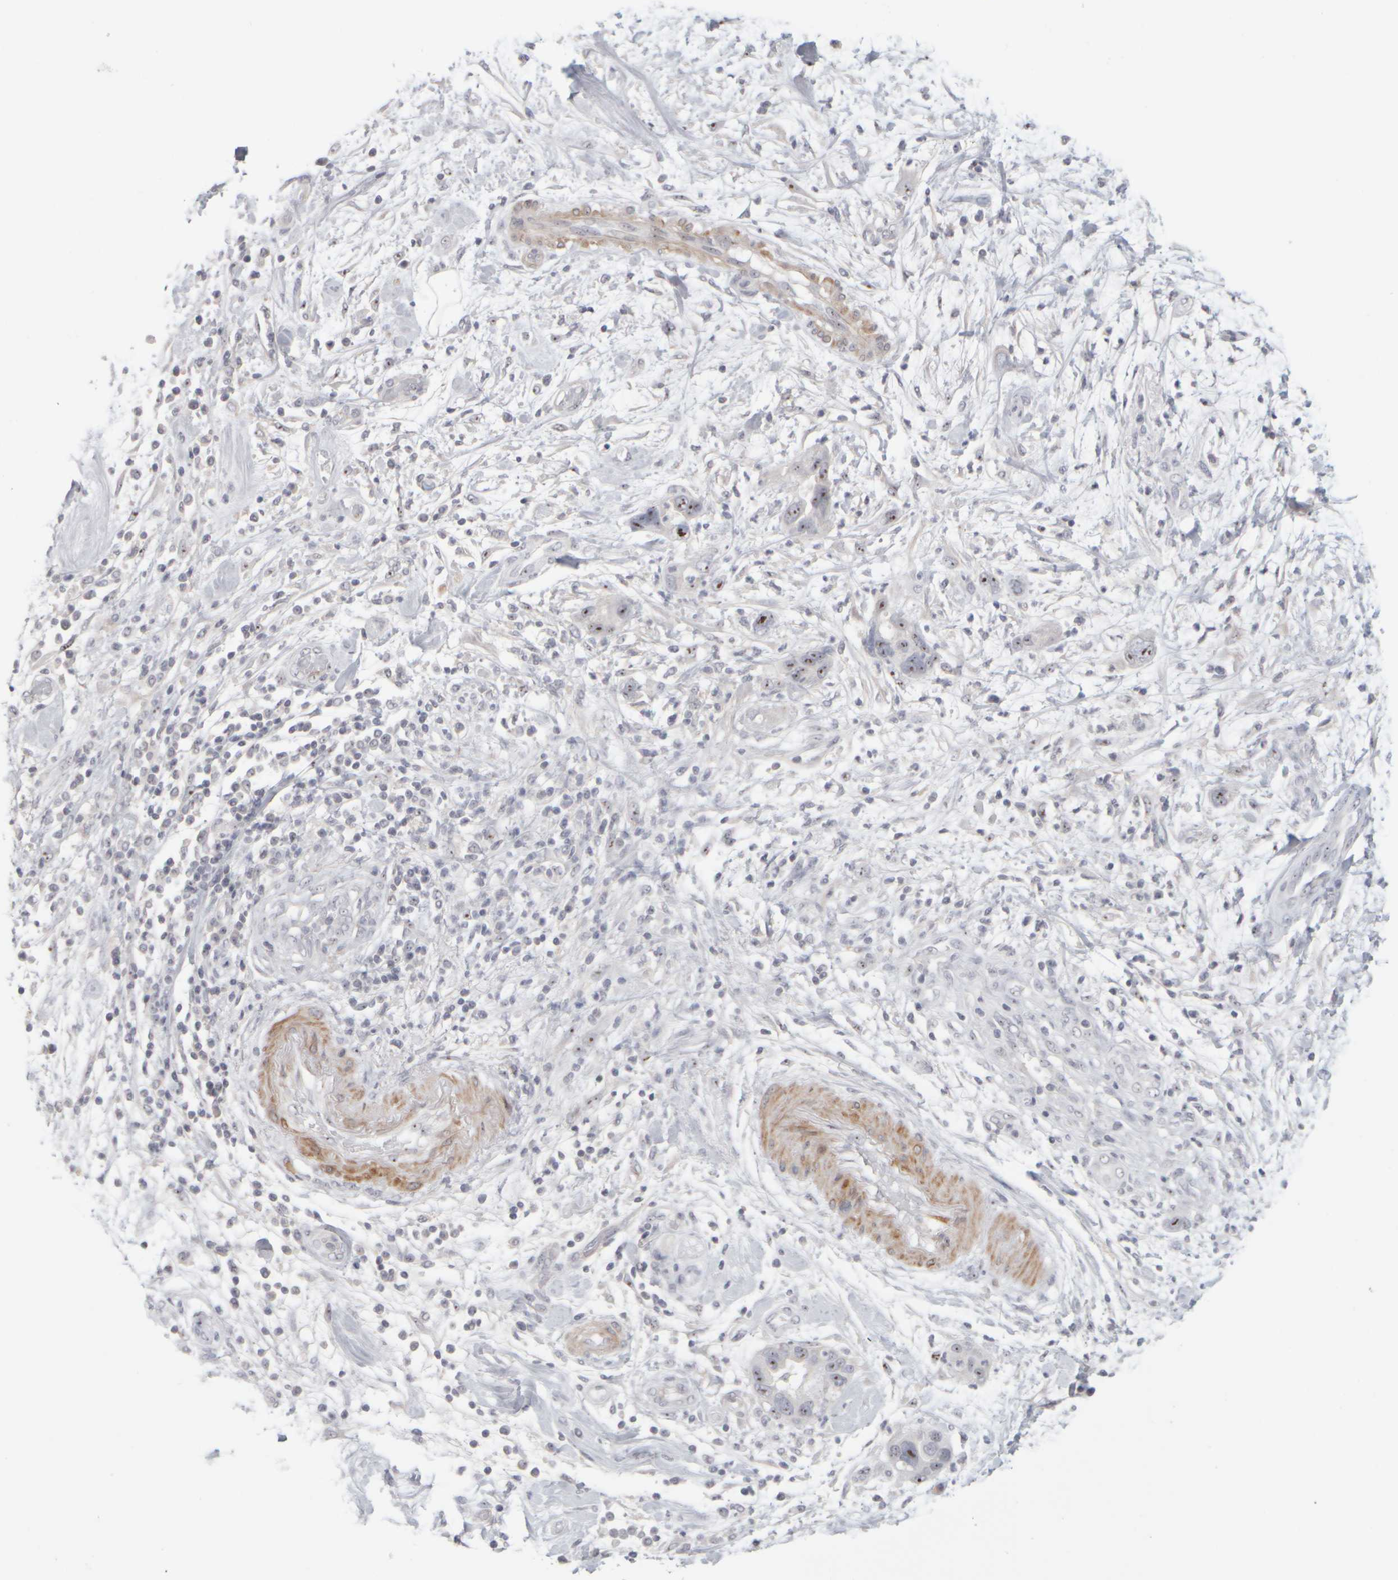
{"staining": {"intensity": "strong", "quantity": "25%-75%", "location": "nuclear"}, "tissue": "pancreatic cancer", "cell_type": "Tumor cells", "image_type": "cancer", "snomed": [{"axis": "morphology", "description": "Adenocarcinoma, NOS"}, {"axis": "topography", "description": "Pancreas"}], "caption": "IHC (DAB) staining of human adenocarcinoma (pancreatic) exhibits strong nuclear protein expression in approximately 25%-75% of tumor cells. (DAB (3,3'-diaminobenzidine) IHC, brown staining for protein, blue staining for nuclei).", "gene": "DCXR", "patient": {"sex": "female", "age": 70}}